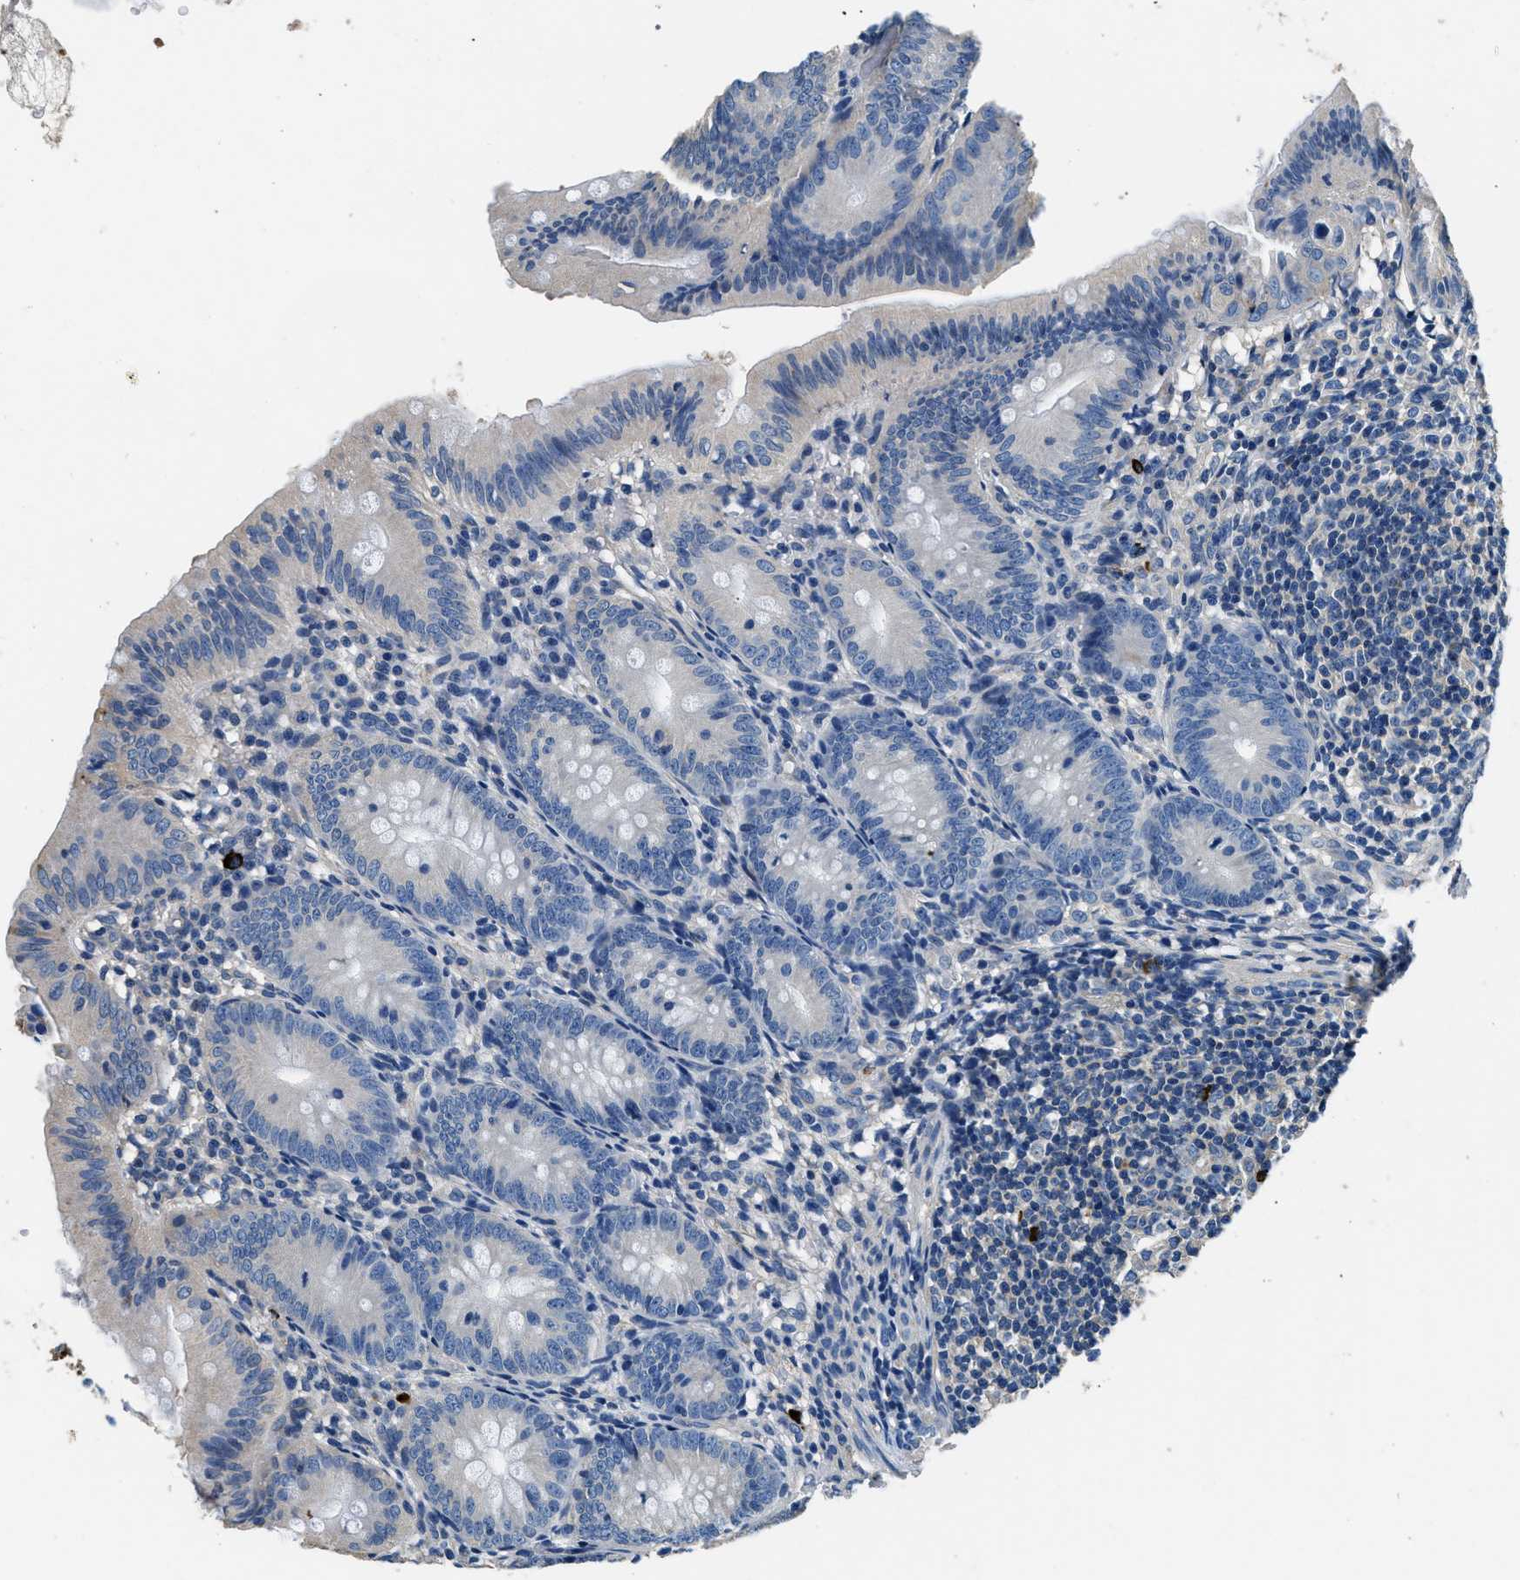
{"staining": {"intensity": "weak", "quantity": "<25%", "location": "cytoplasmic/membranous"}, "tissue": "appendix", "cell_type": "Glandular cells", "image_type": "normal", "snomed": [{"axis": "morphology", "description": "Normal tissue, NOS"}, {"axis": "topography", "description": "Appendix"}], "caption": "Immunohistochemistry micrograph of normal appendix stained for a protein (brown), which displays no staining in glandular cells.", "gene": "TMEM186", "patient": {"sex": "male", "age": 1}}